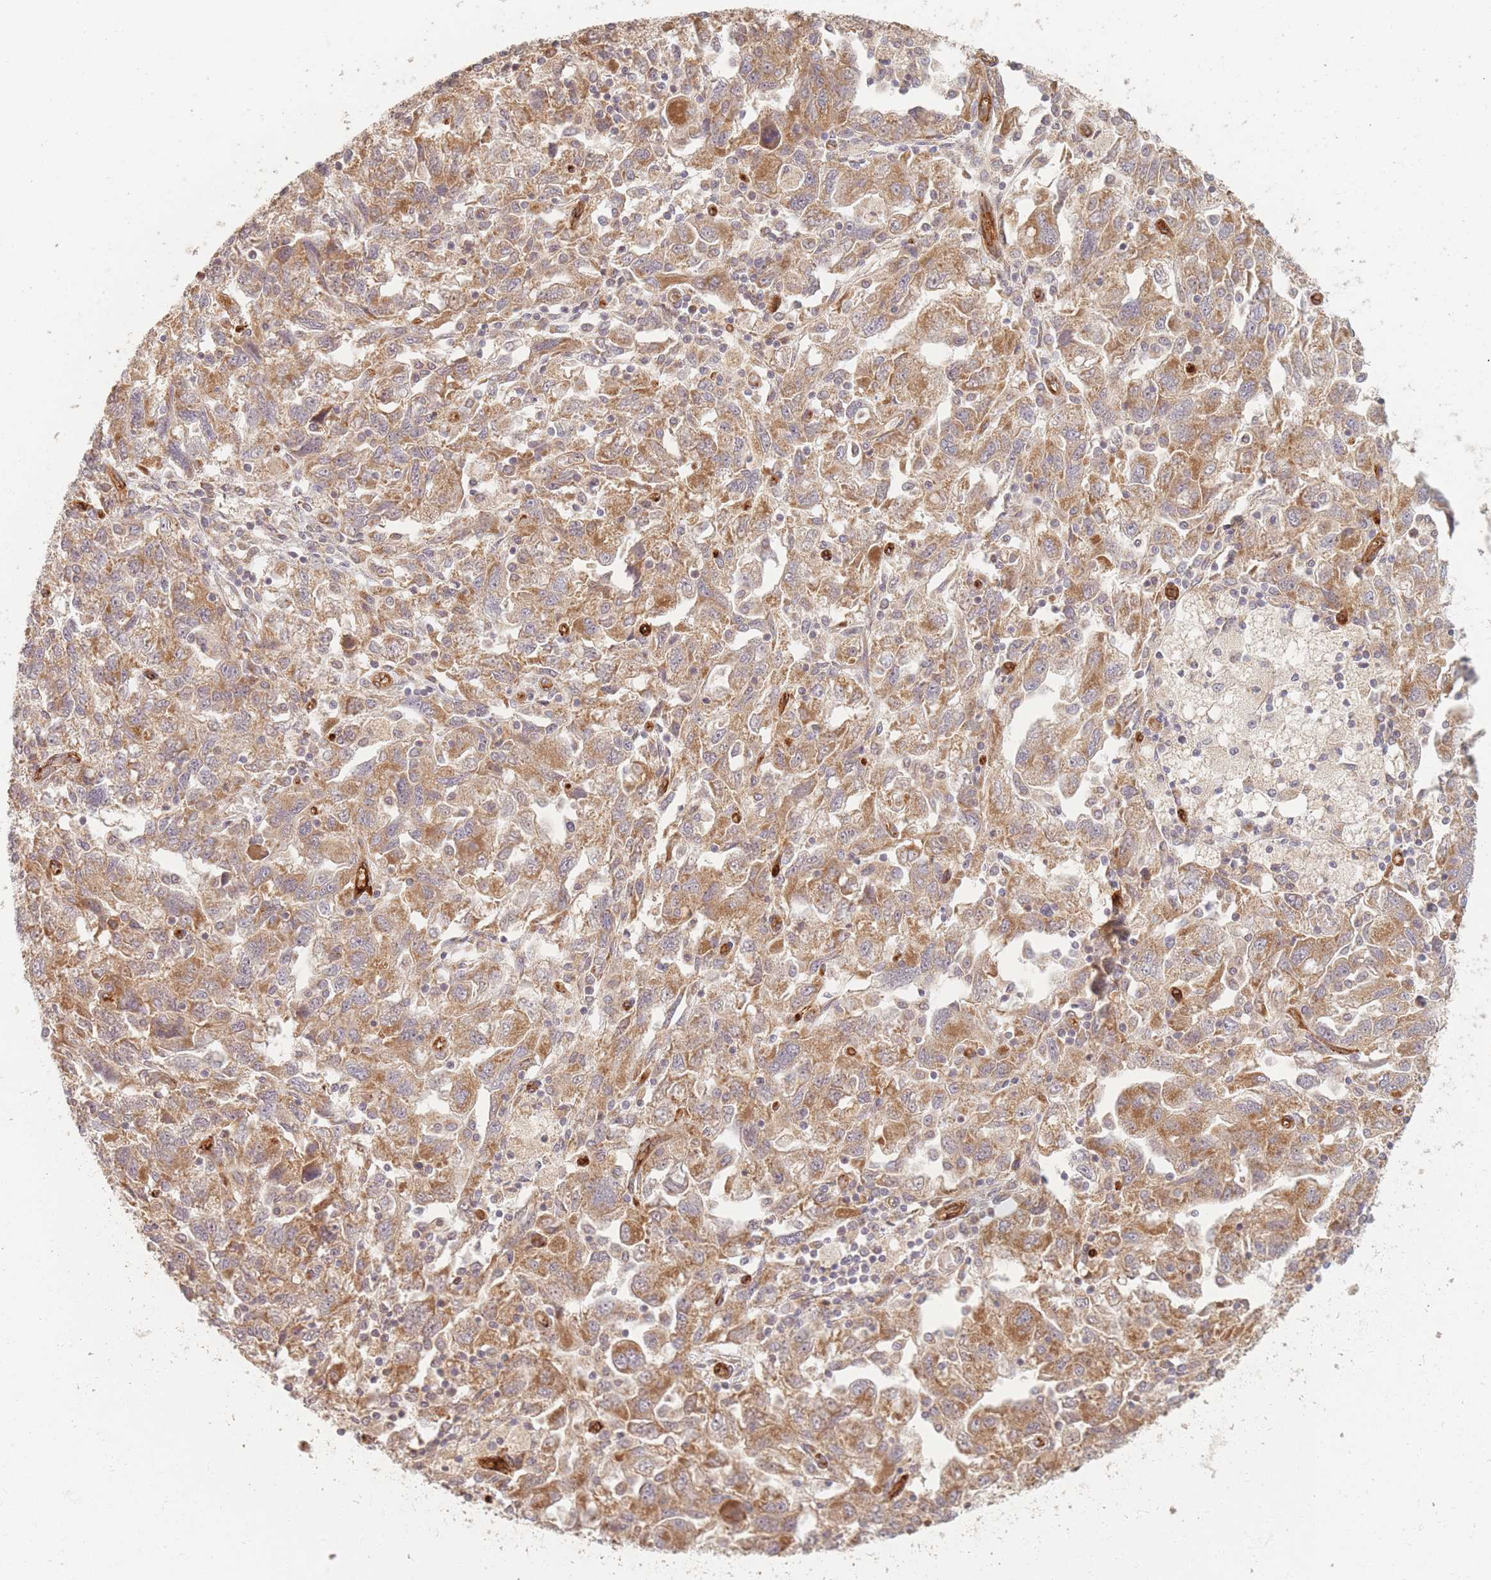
{"staining": {"intensity": "moderate", "quantity": ">75%", "location": "cytoplasmic/membranous"}, "tissue": "ovarian cancer", "cell_type": "Tumor cells", "image_type": "cancer", "snomed": [{"axis": "morphology", "description": "Carcinoma, NOS"}, {"axis": "morphology", "description": "Cystadenocarcinoma, serous, NOS"}, {"axis": "topography", "description": "Ovary"}], "caption": "Moderate cytoplasmic/membranous expression for a protein is appreciated in about >75% of tumor cells of ovarian cancer using immunohistochemistry.", "gene": "MRPS6", "patient": {"sex": "female", "age": 69}}